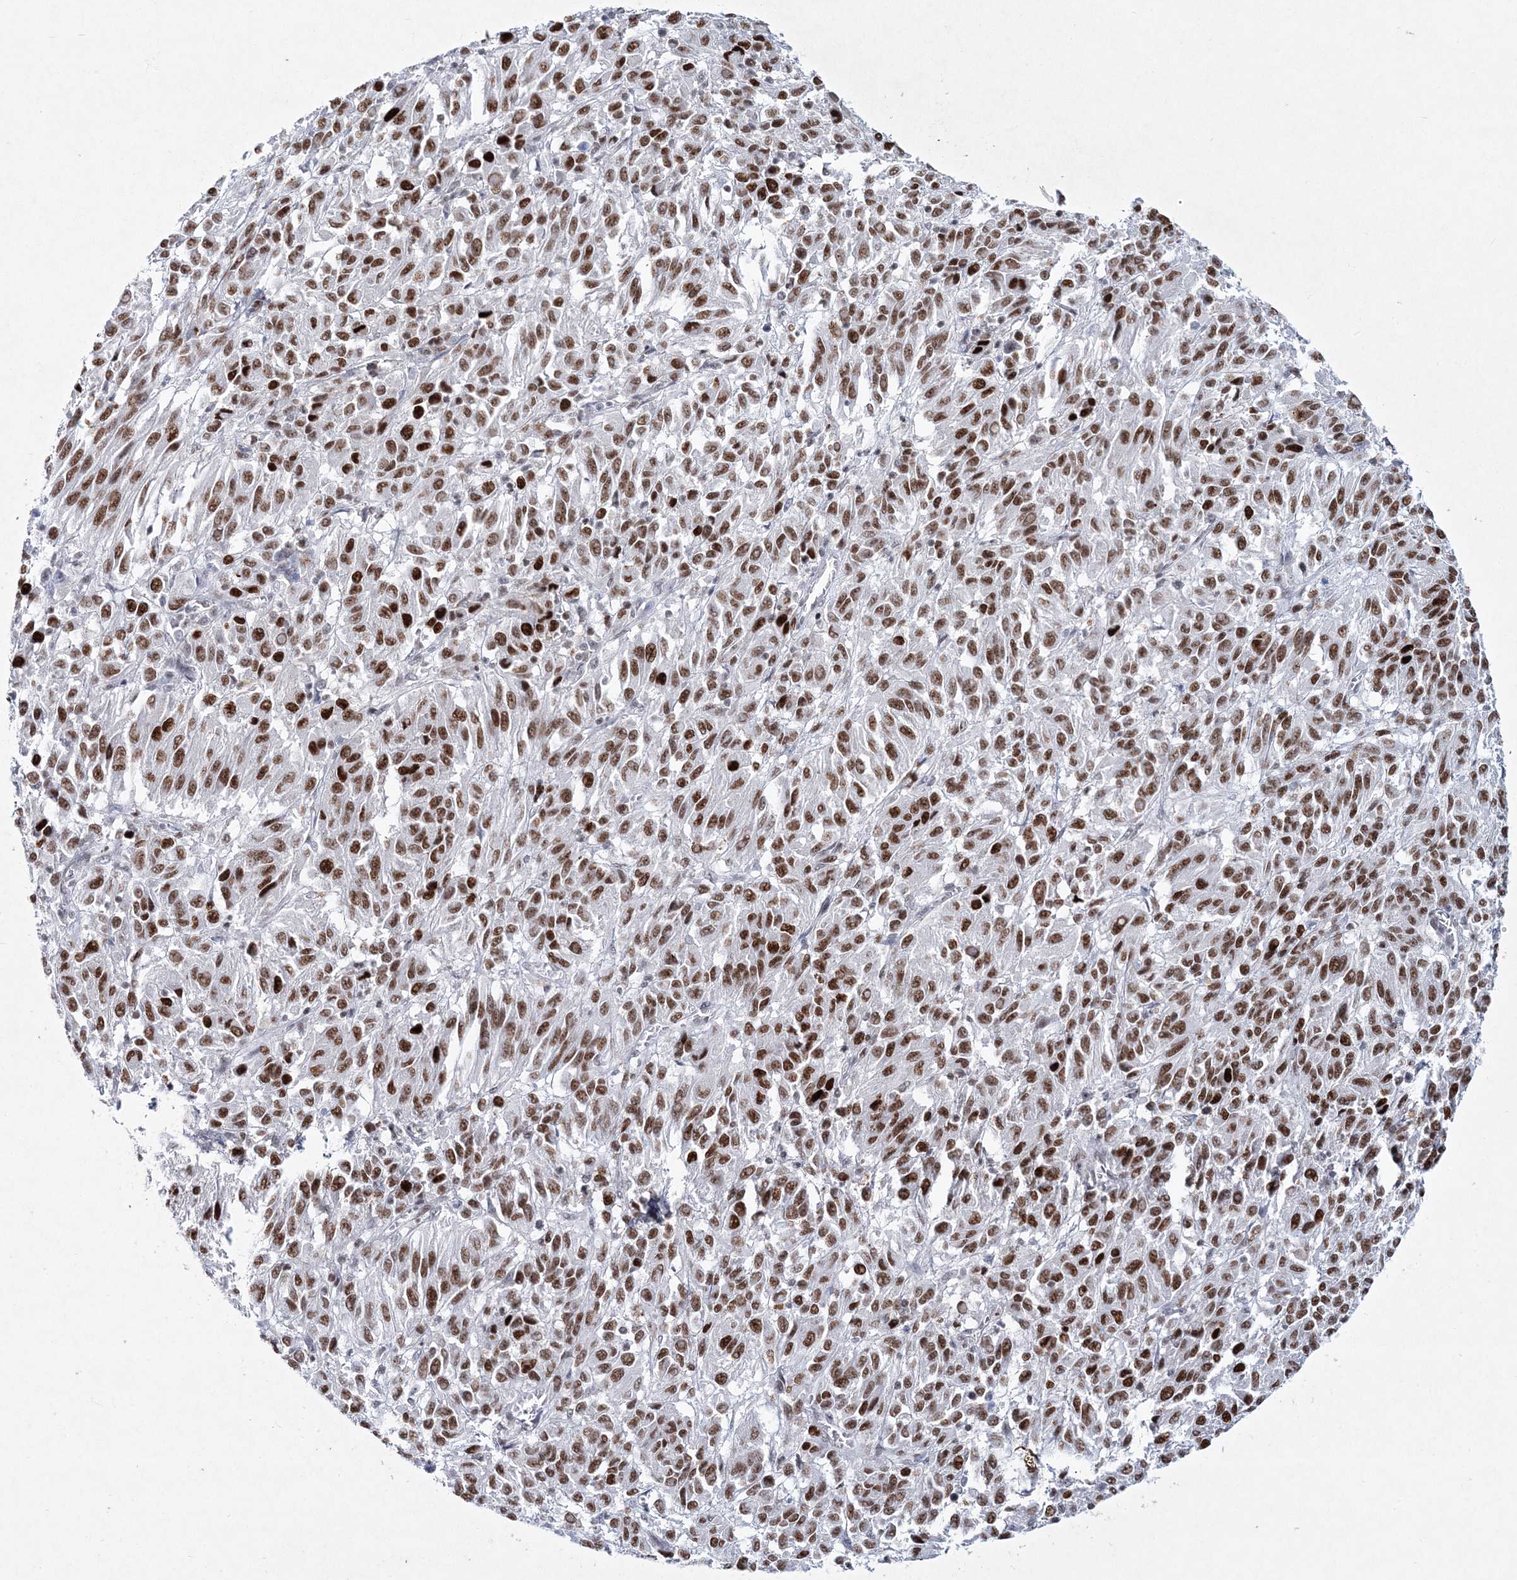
{"staining": {"intensity": "strong", "quantity": ">75%", "location": "nuclear"}, "tissue": "melanoma", "cell_type": "Tumor cells", "image_type": "cancer", "snomed": [{"axis": "morphology", "description": "Malignant melanoma, Metastatic site"}, {"axis": "topography", "description": "Lung"}], "caption": "Brown immunohistochemical staining in human malignant melanoma (metastatic site) shows strong nuclear expression in approximately >75% of tumor cells.", "gene": "LRRFIP2", "patient": {"sex": "male", "age": 64}}